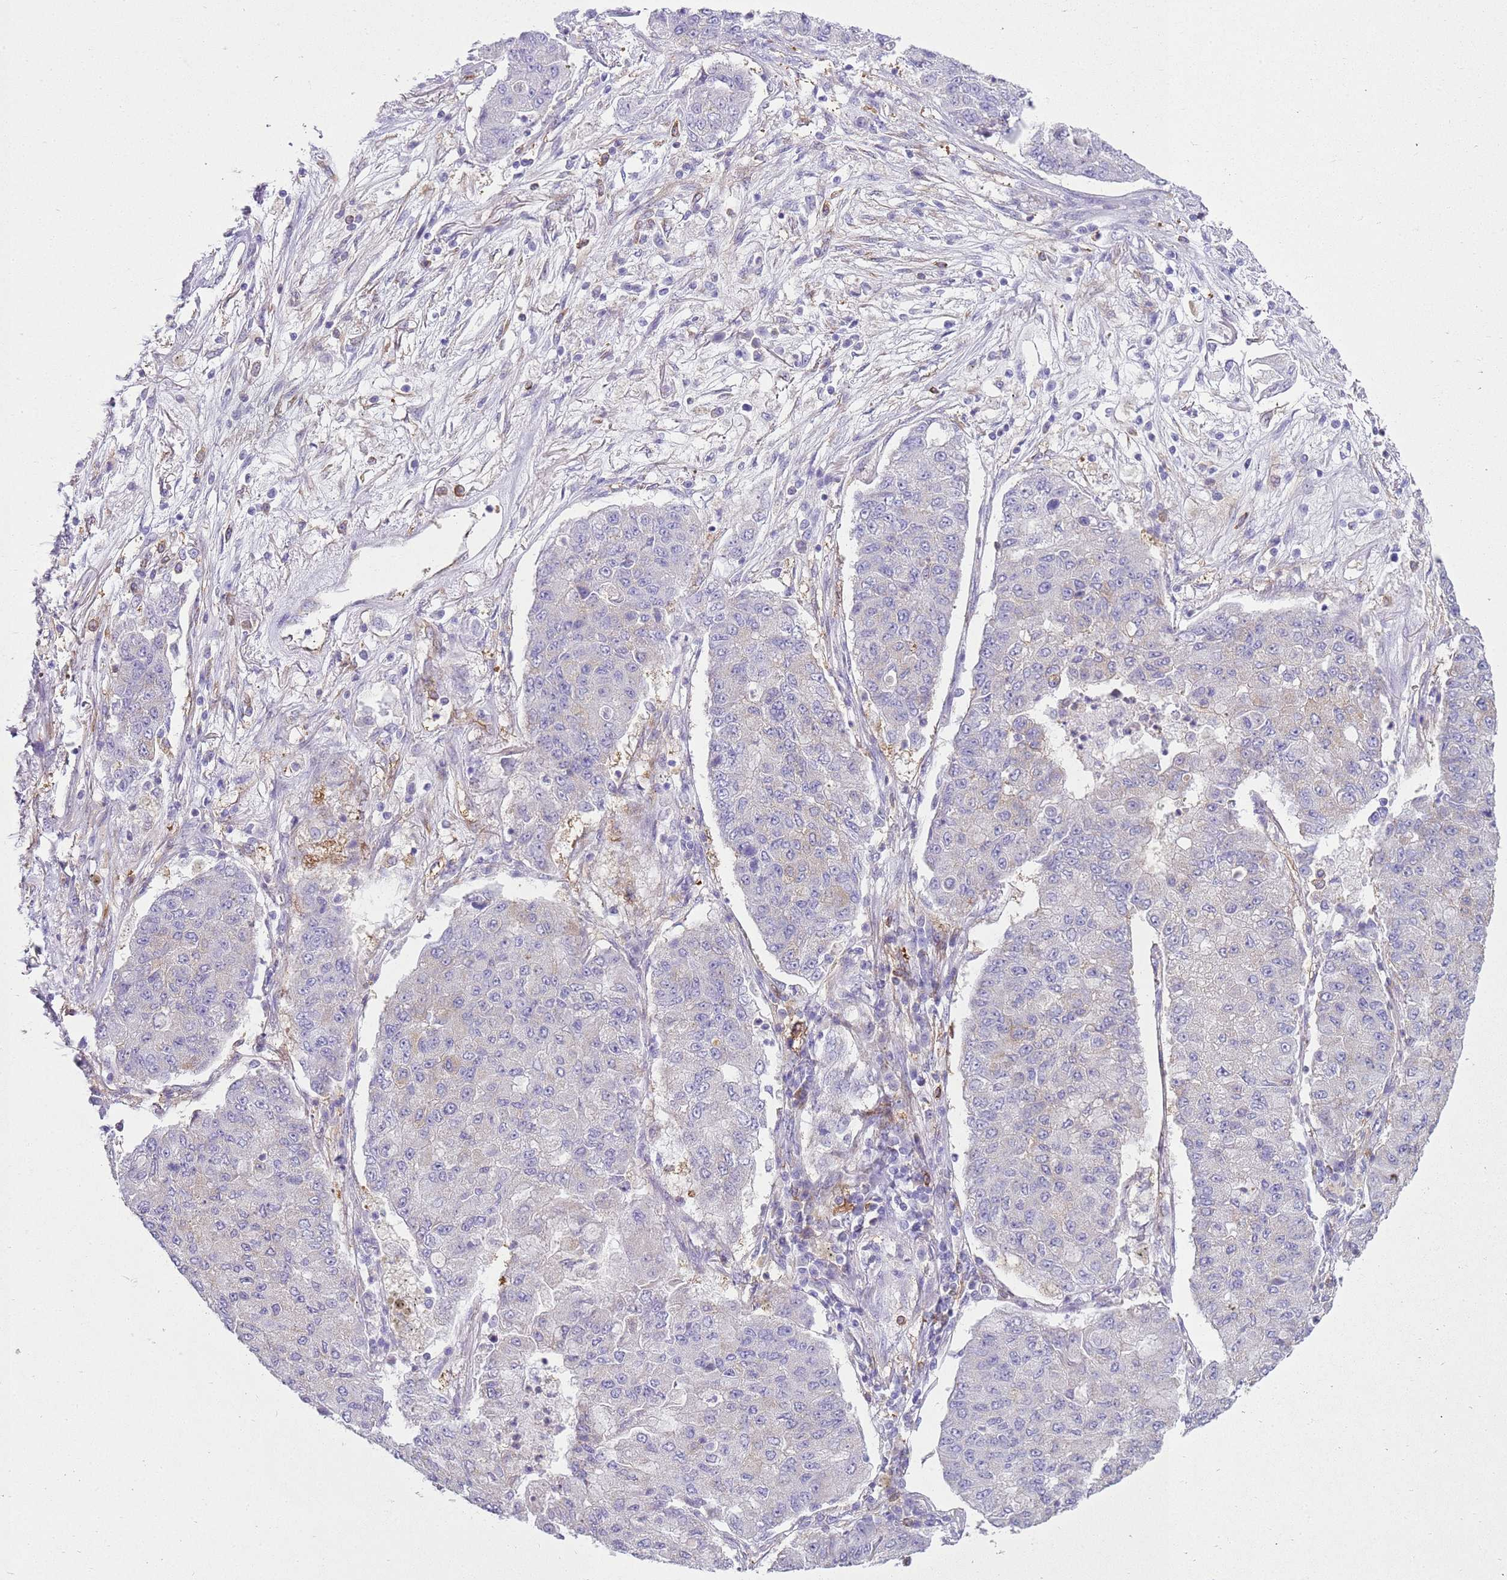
{"staining": {"intensity": "negative", "quantity": "none", "location": "none"}, "tissue": "lung cancer", "cell_type": "Tumor cells", "image_type": "cancer", "snomed": [{"axis": "morphology", "description": "Squamous cell carcinoma, NOS"}, {"axis": "topography", "description": "Lung"}], "caption": "The IHC image has no significant positivity in tumor cells of lung cancer (squamous cell carcinoma) tissue.", "gene": "SNX21", "patient": {"sex": "male", "age": 74}}